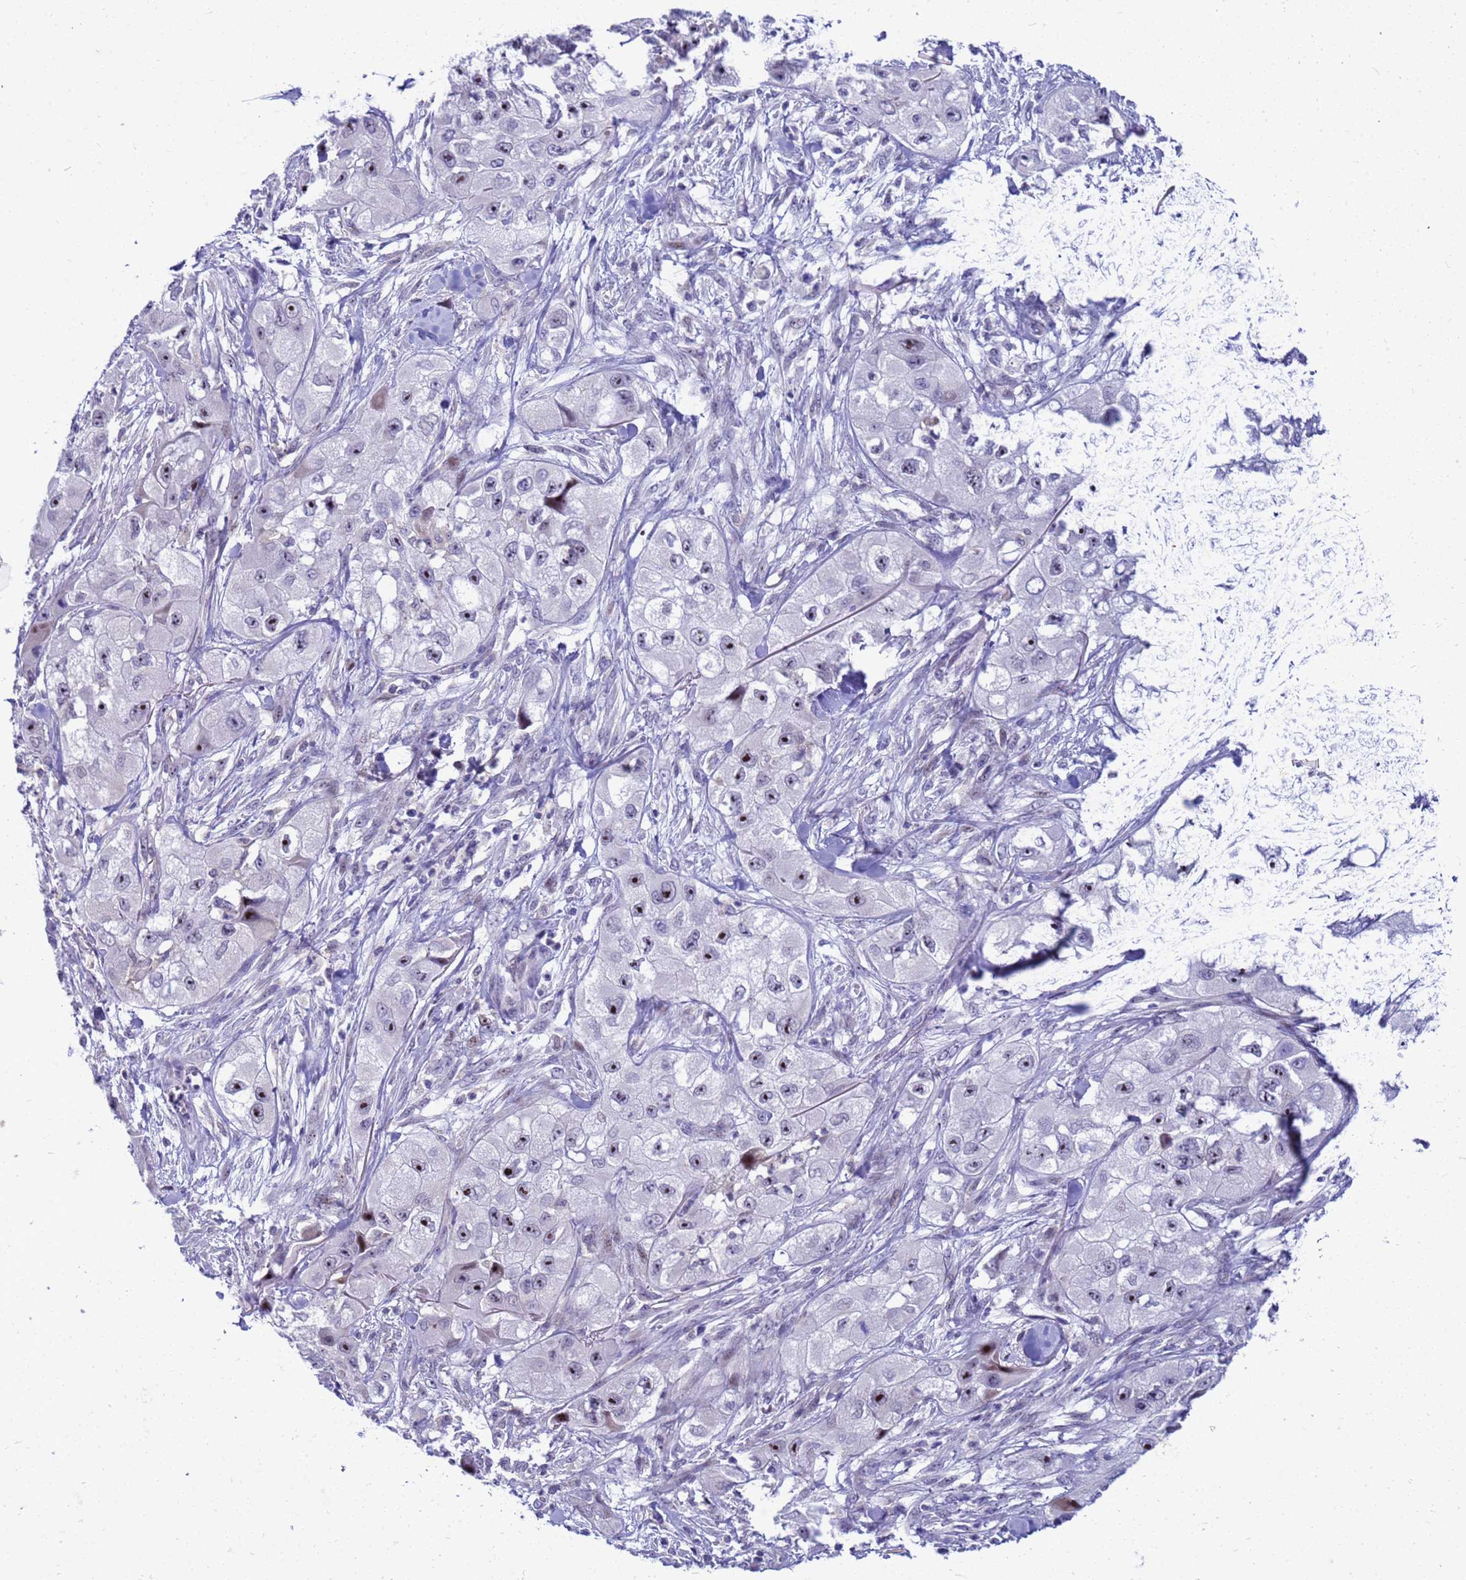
{"staining": {"intensity": "strong", "quantity": "25%-75%", "location": "nuclear"}, "tissue": "skin cancer", "cell_type": "Tumor cells", "image_type": "cancer", "snomed": [{"axis": "morphology", "description": "Squamous cell carcinoma, NOS"}, {"axis": "topography", "description": "Skin"}, {"axis": "topography", "description": "Subcutis"}], "caption": "An IHC image of tumor tissue is shown. Protein staining in brown highlights strong nuclear positivity in skin cancer within tumor cells.", "gene": "LRATD1", "patient": {"sex": "male", "age": 73}}